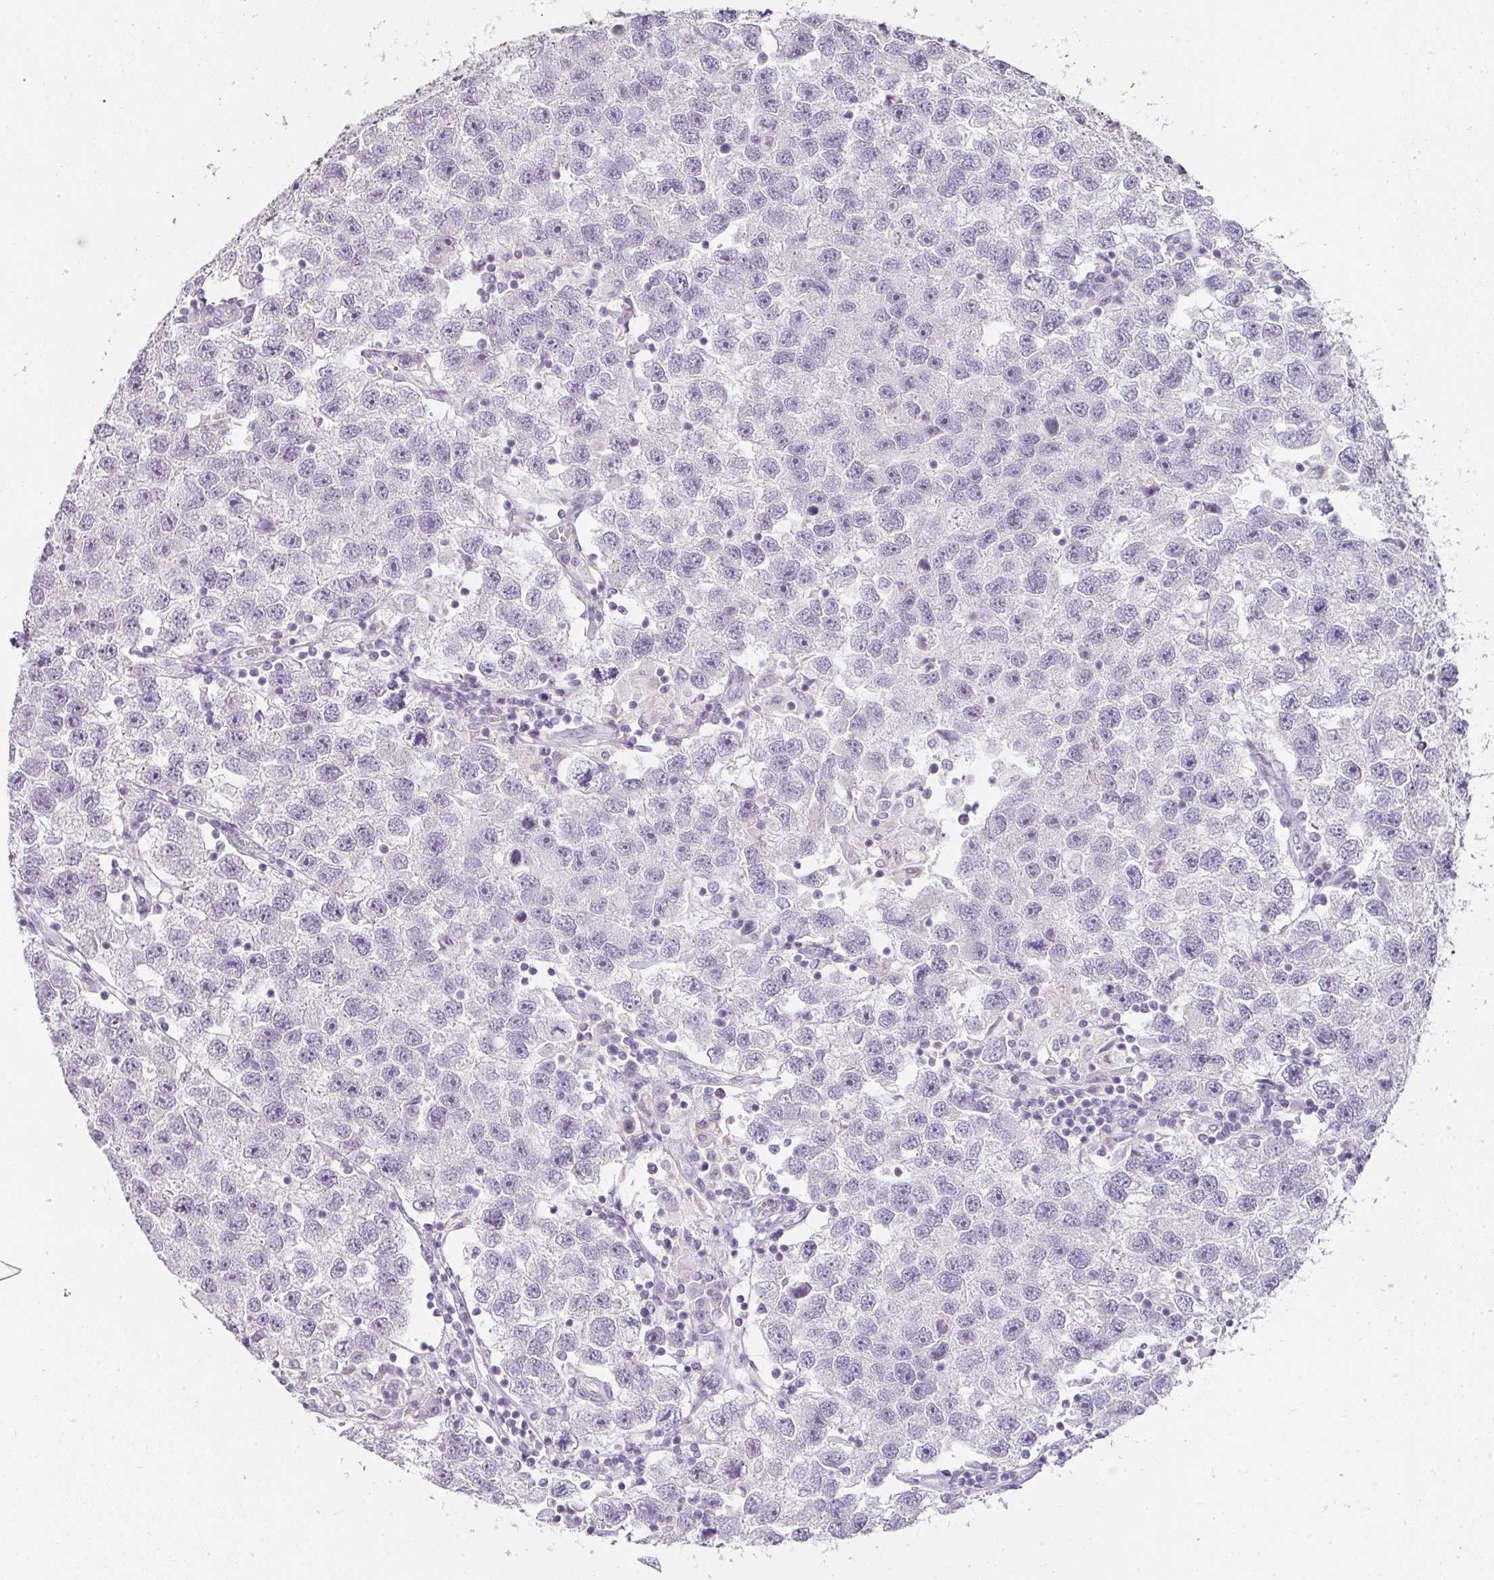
{"staining": {"intensity": "negative", "quantity": "none", "location": "none"}, "tissue": "testis cancer", "cell_type": "Tumor cells", "image_type": "cancer", "snomed": [{"axis": "morphology", "description": "Seminoma, NOS"}, {"axis": "topography", "description": "Testis"}], "caption": "Immunohistochemistry (IHC) micrograph of human seminoma (testis) stained for a protein (brown), which exhibits no positivity in tumor cells.", "gene": "CAMP", "patient": {"sex": "male", "age": 26}}